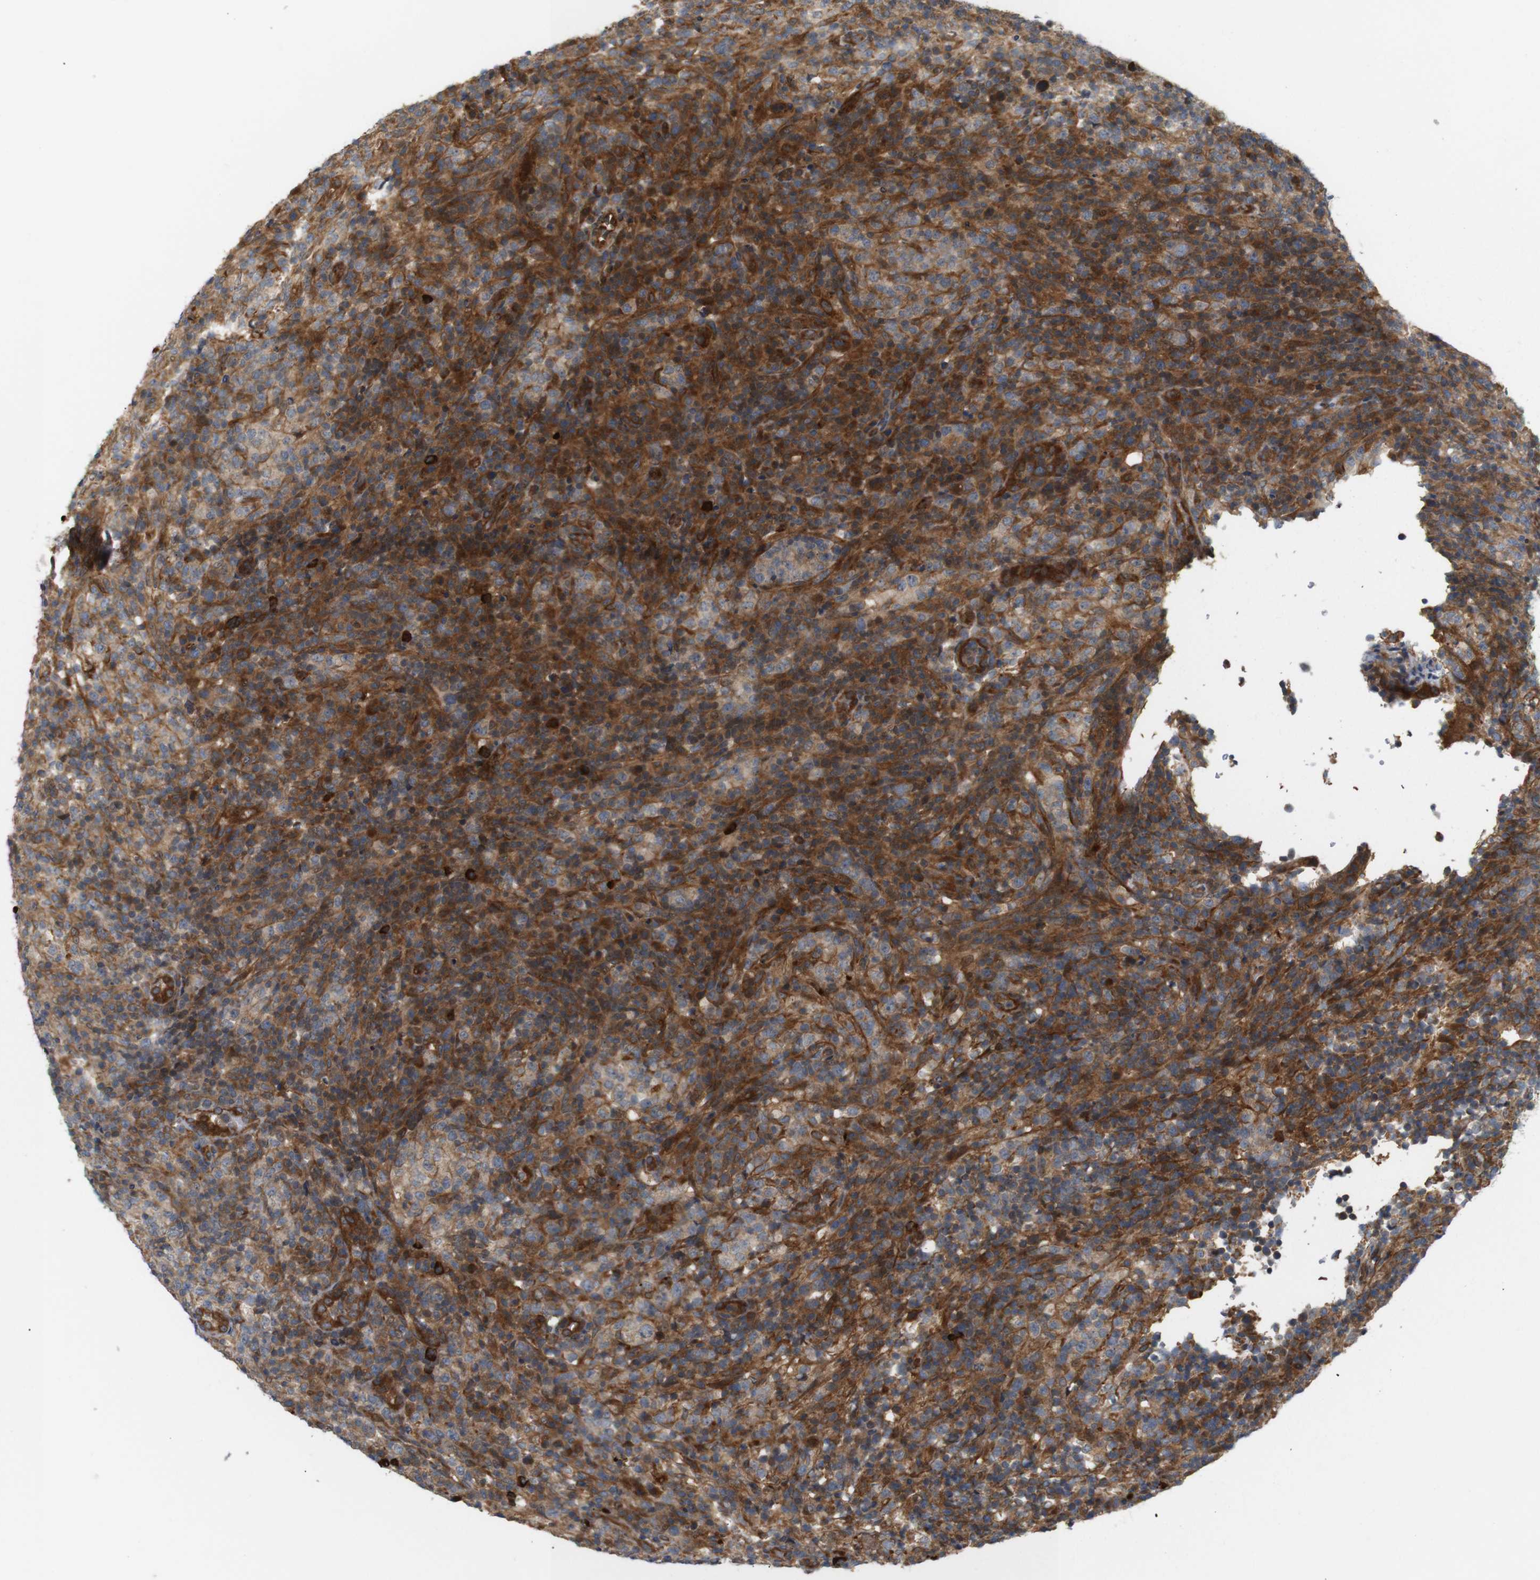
{"staining": {"intensity": "strong", "quantity": ">75%", "location": "cytoplasmic/membranous"}, "tissue": "lymphoma", "cell_type": "Tumor cells", "image_type": "cancer", "snomed": [{"axis": "morphology", "description": "Malignant lymphoma, non-Hodgkin's type, High grade"}, {"axis": "topography", "description": "Lymph node"}], "caption": "Protein staining by IHC displays strong cytoplasmic/membranous staining in approximately >75% of tumor cells in lymphoma.", "gene": "RPTOR", "patient": {"sex": "female", "age": 76}}